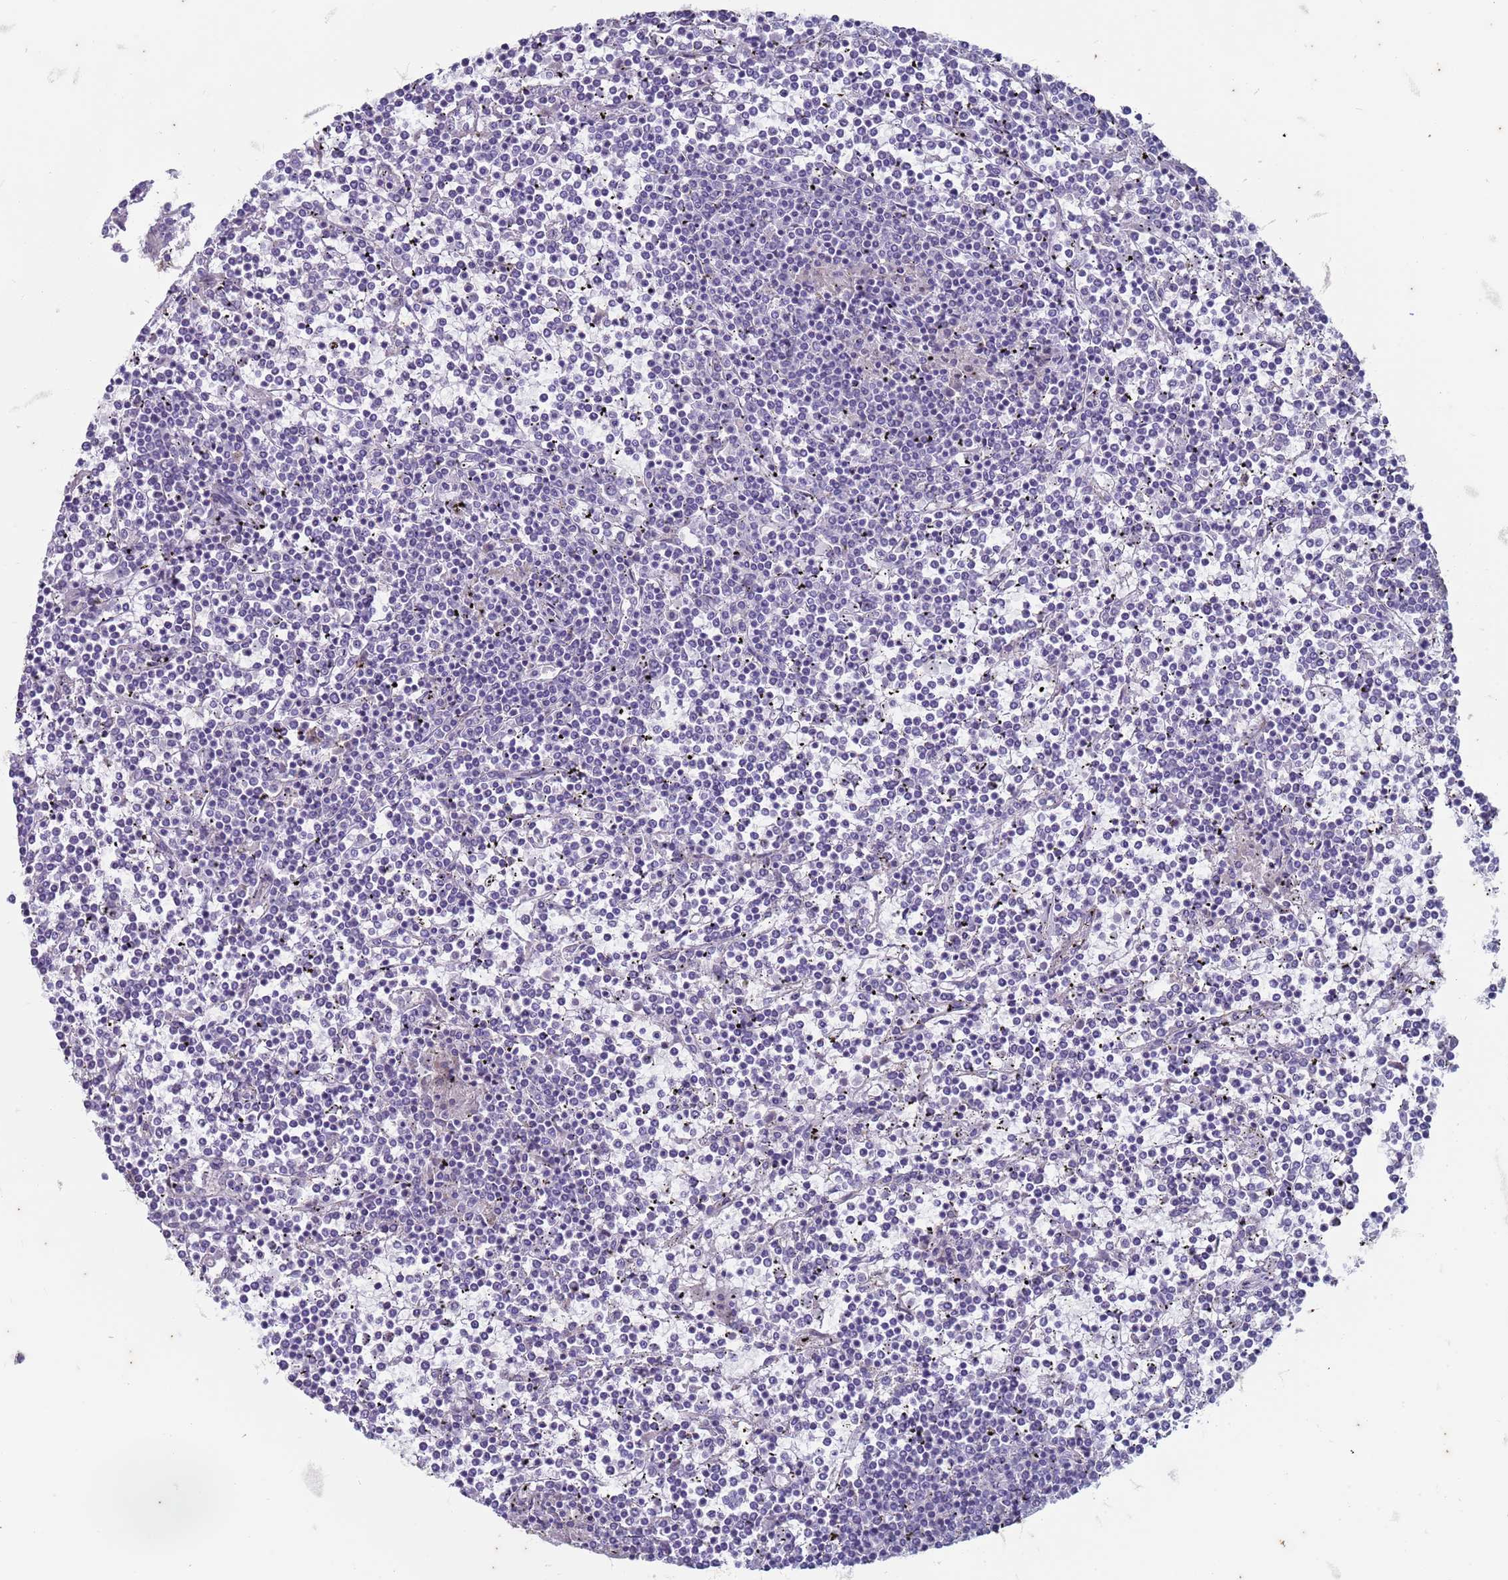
{"staining": {"intensity": "negative", "quantity": "none", "location": "none"}, "tissue": "lymphoma", "cell_type": "Tumor cells", "image_type": "cancer", "snomed": [{"axis": "morphology", "description": "Malignant lymphoma, non-Hodgkin's type, Low grade"}, {"axis": "topography", "description": "Spleen"}], "caption": "High power microscopy photomicrograph of an IHC histopathology image of low-grade malignant lymphoma, non-Hodgkin's type, revealing no significant expression in tumor cells. The staining is performed using DAB (3,3'-diaminobenzidine) brown chromogen with nuclei counter-stained in using hematoxylin.", "gene": "SUCO", "patient": {"sex": "female", "age": 19}}